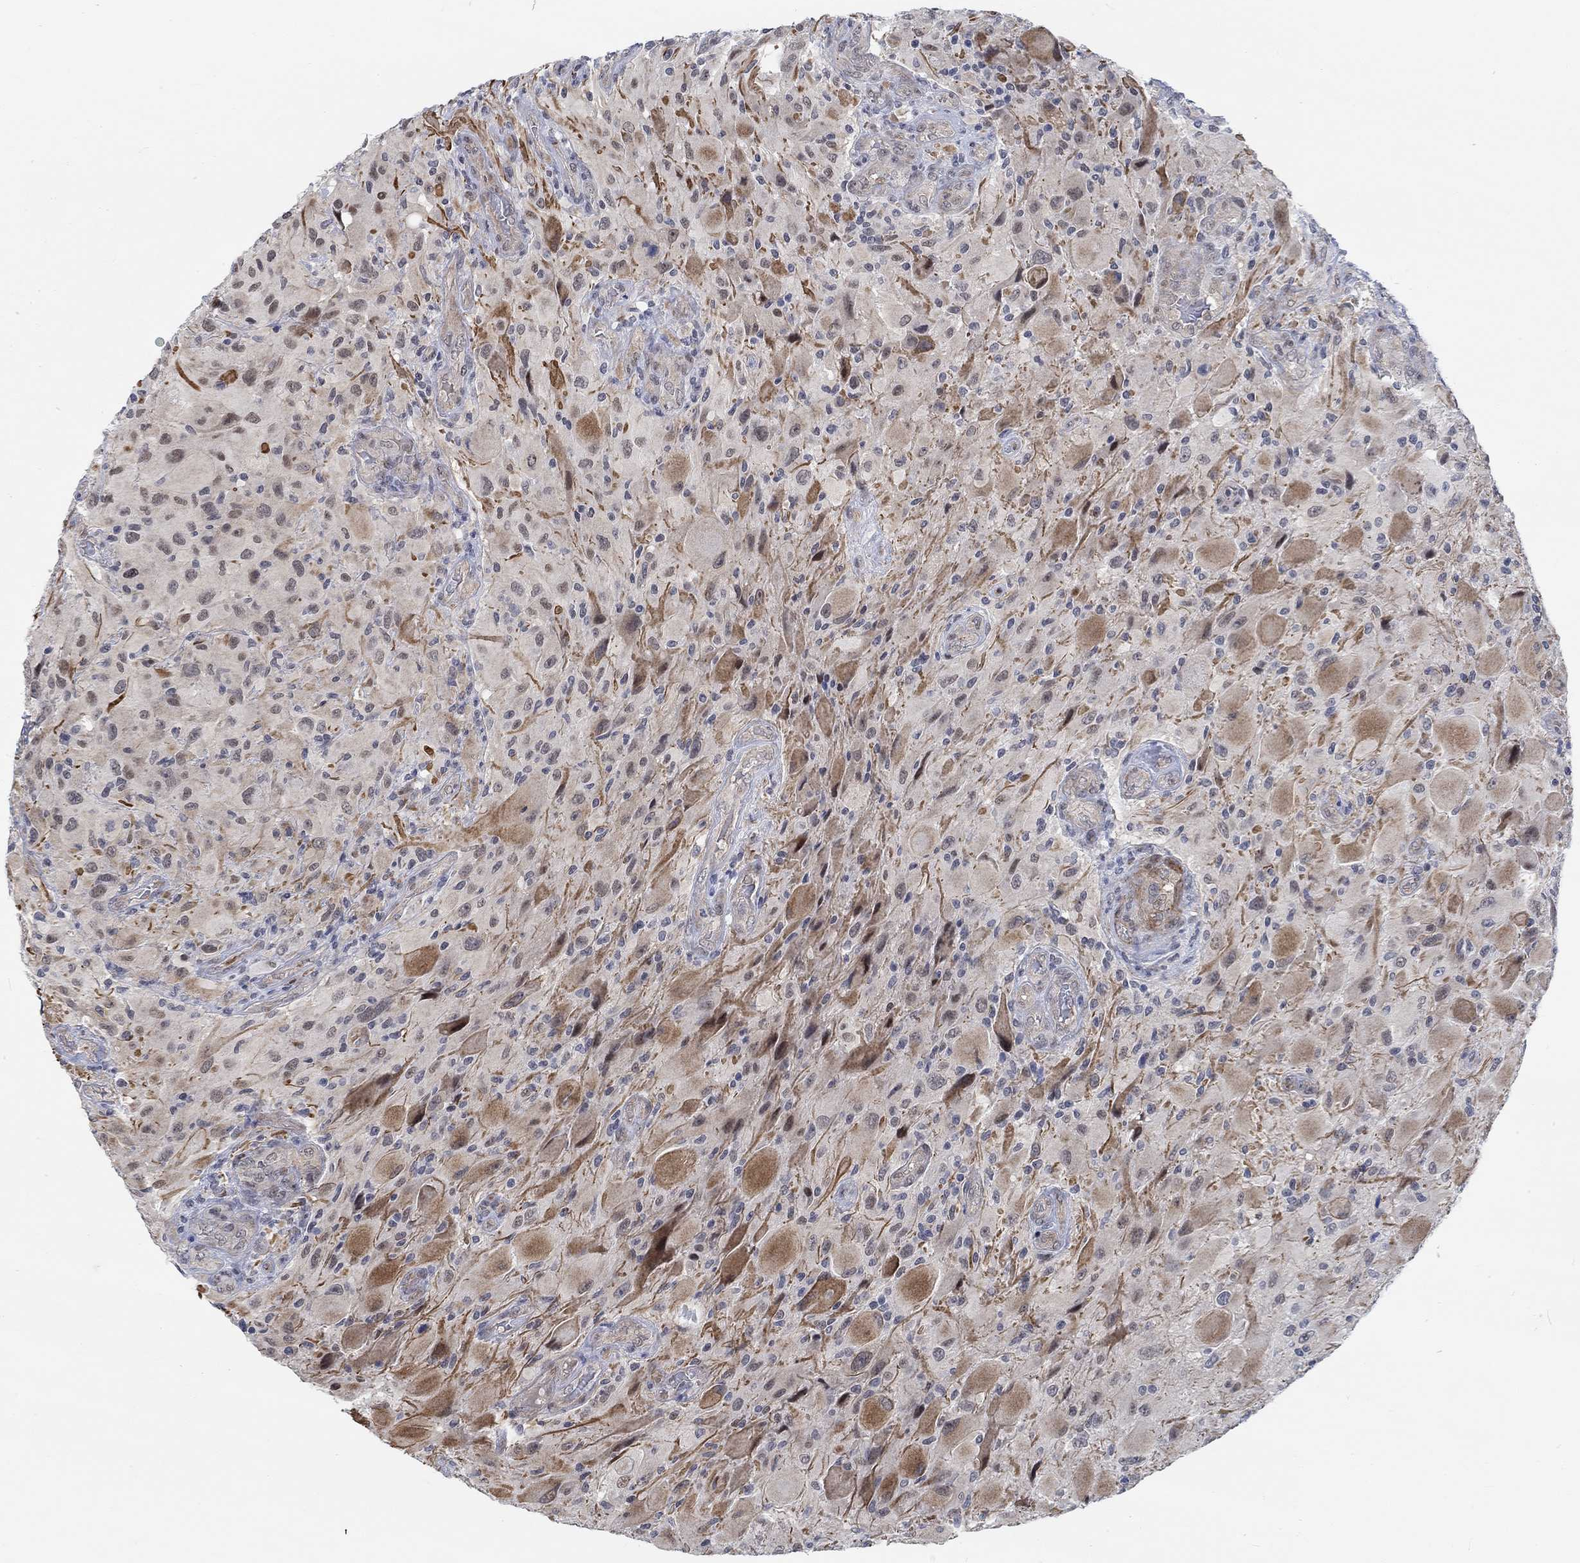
{"staining": {"intensity": "moderate", "quantity": "25%-75%", "location": "cytoplasmic/membranous"}, "tissue": "glioma", "cell_type": "Tumor cells", "image_type": "cancer", "snomed": [{"axis": "morphology", "description": "Glioma, malignant, High grade"}, {"axis": "topography", "description": "Cerebral cortex"}], "caption": "Immunohistochemistry staining of glioma, which exhibits medium levels of moderate cytoplasmic/membranous staining in approximately 25%-75% of tumor cells indicating moderate cytoplasmic/membranous protein positivity. The staining was performed using DAB (3,3'-diaminobenzidine) (brown) for protein detection and nuclei were counterstained in hematoxylin (blue).", "gene": "KCNH8", "patient": {"sex": "male", "age": 35}}